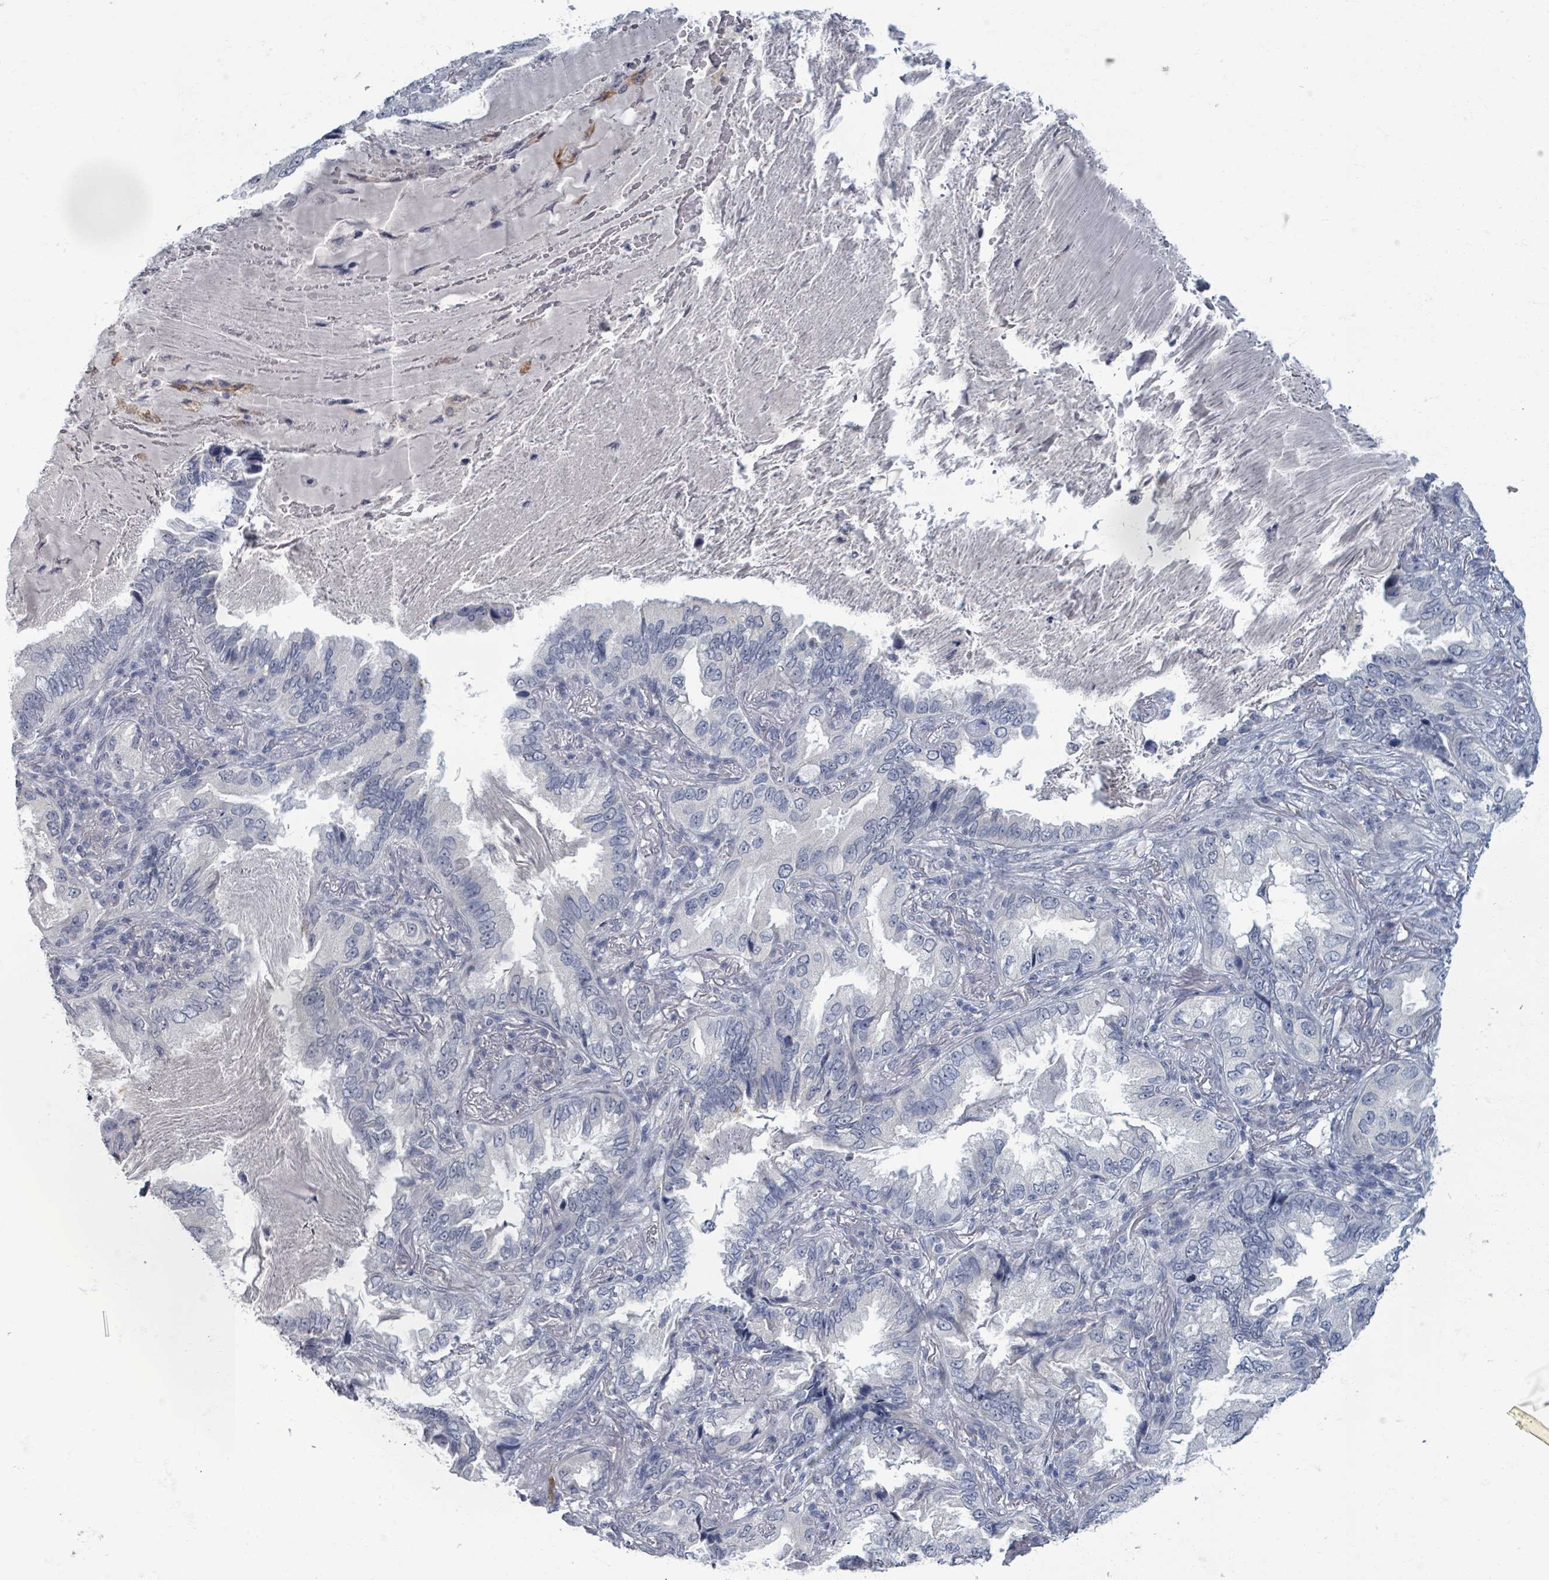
{"staining": {"intensity": "negative", "quantity": "none", "location": "none"}, "tissue": "lung cancer", "cell_type": "Tumor cells", "image_type": "cancer", "snomed": [{"axis": "morphology", "description": "Adenocarcinoma, NOS"}, {"axis": "topography", "description": "Lung"}], "caption": "Immunohistochemical staining of adenocarcinoma (lung) shows no significant expression in tumor cells.", "gene": "WNT11", "patient": {"sex": "female", "age": 69}}